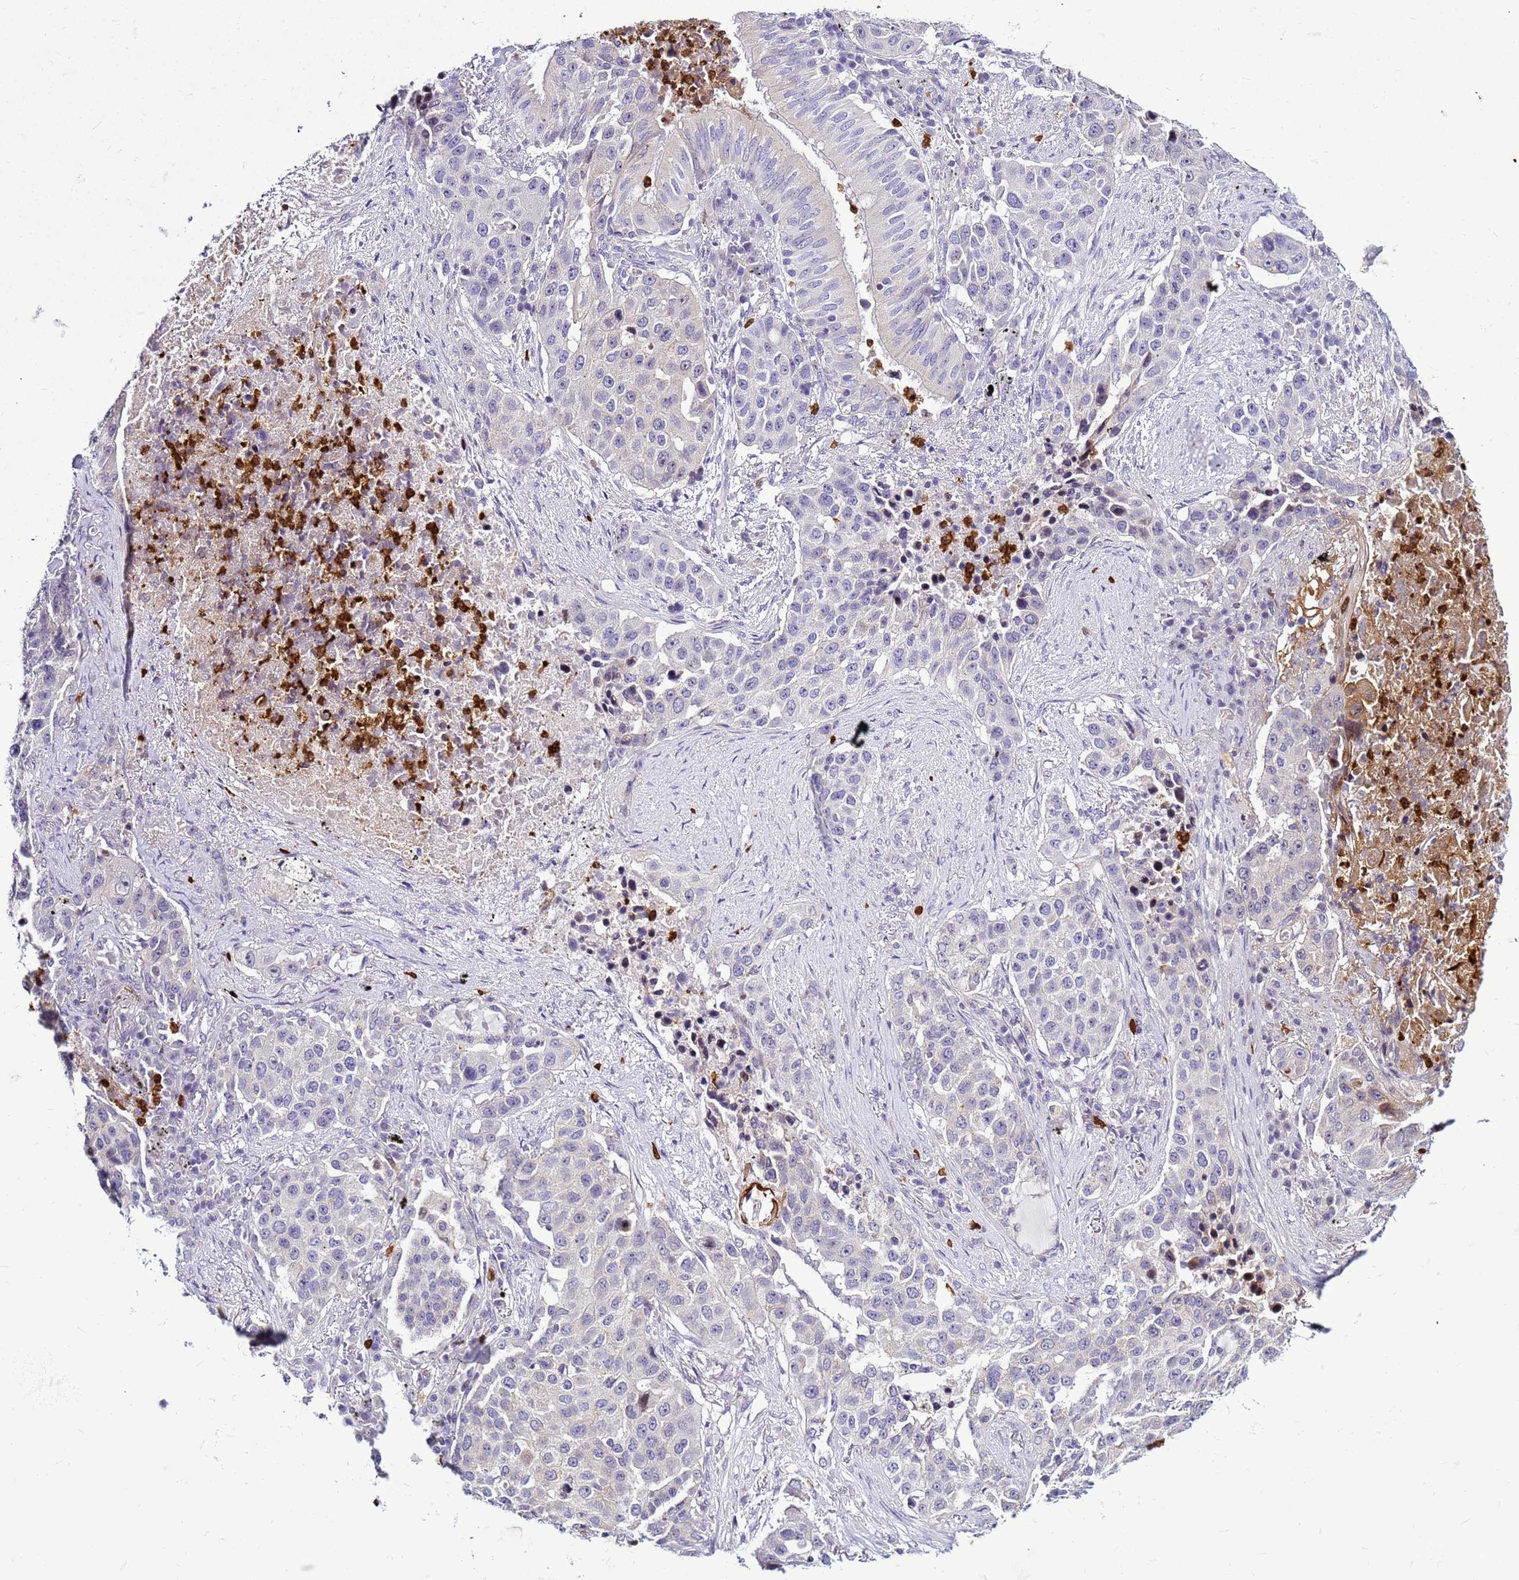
{"staining": {"intensity": "negative", "quantity": "none", "location": "none"}, "tissue": "lung cancer", "cell_type": "Tumor cells", "image_type": "cancer", "snomed": [{"axis": "morphology", "description": "Squamous cell carcinoma, NOS"}, {"axis": "topography", "description": "Lung"}], "caption": "Immunohistochemistry histopathology image of neoplastic tissue: human lung cancer (squamous cell carcinoma) stained with DAB reveals no significant protein expression in tumor cells.", "gene": "VPS4B", "patient": {"sex": "female", "age": 63}}